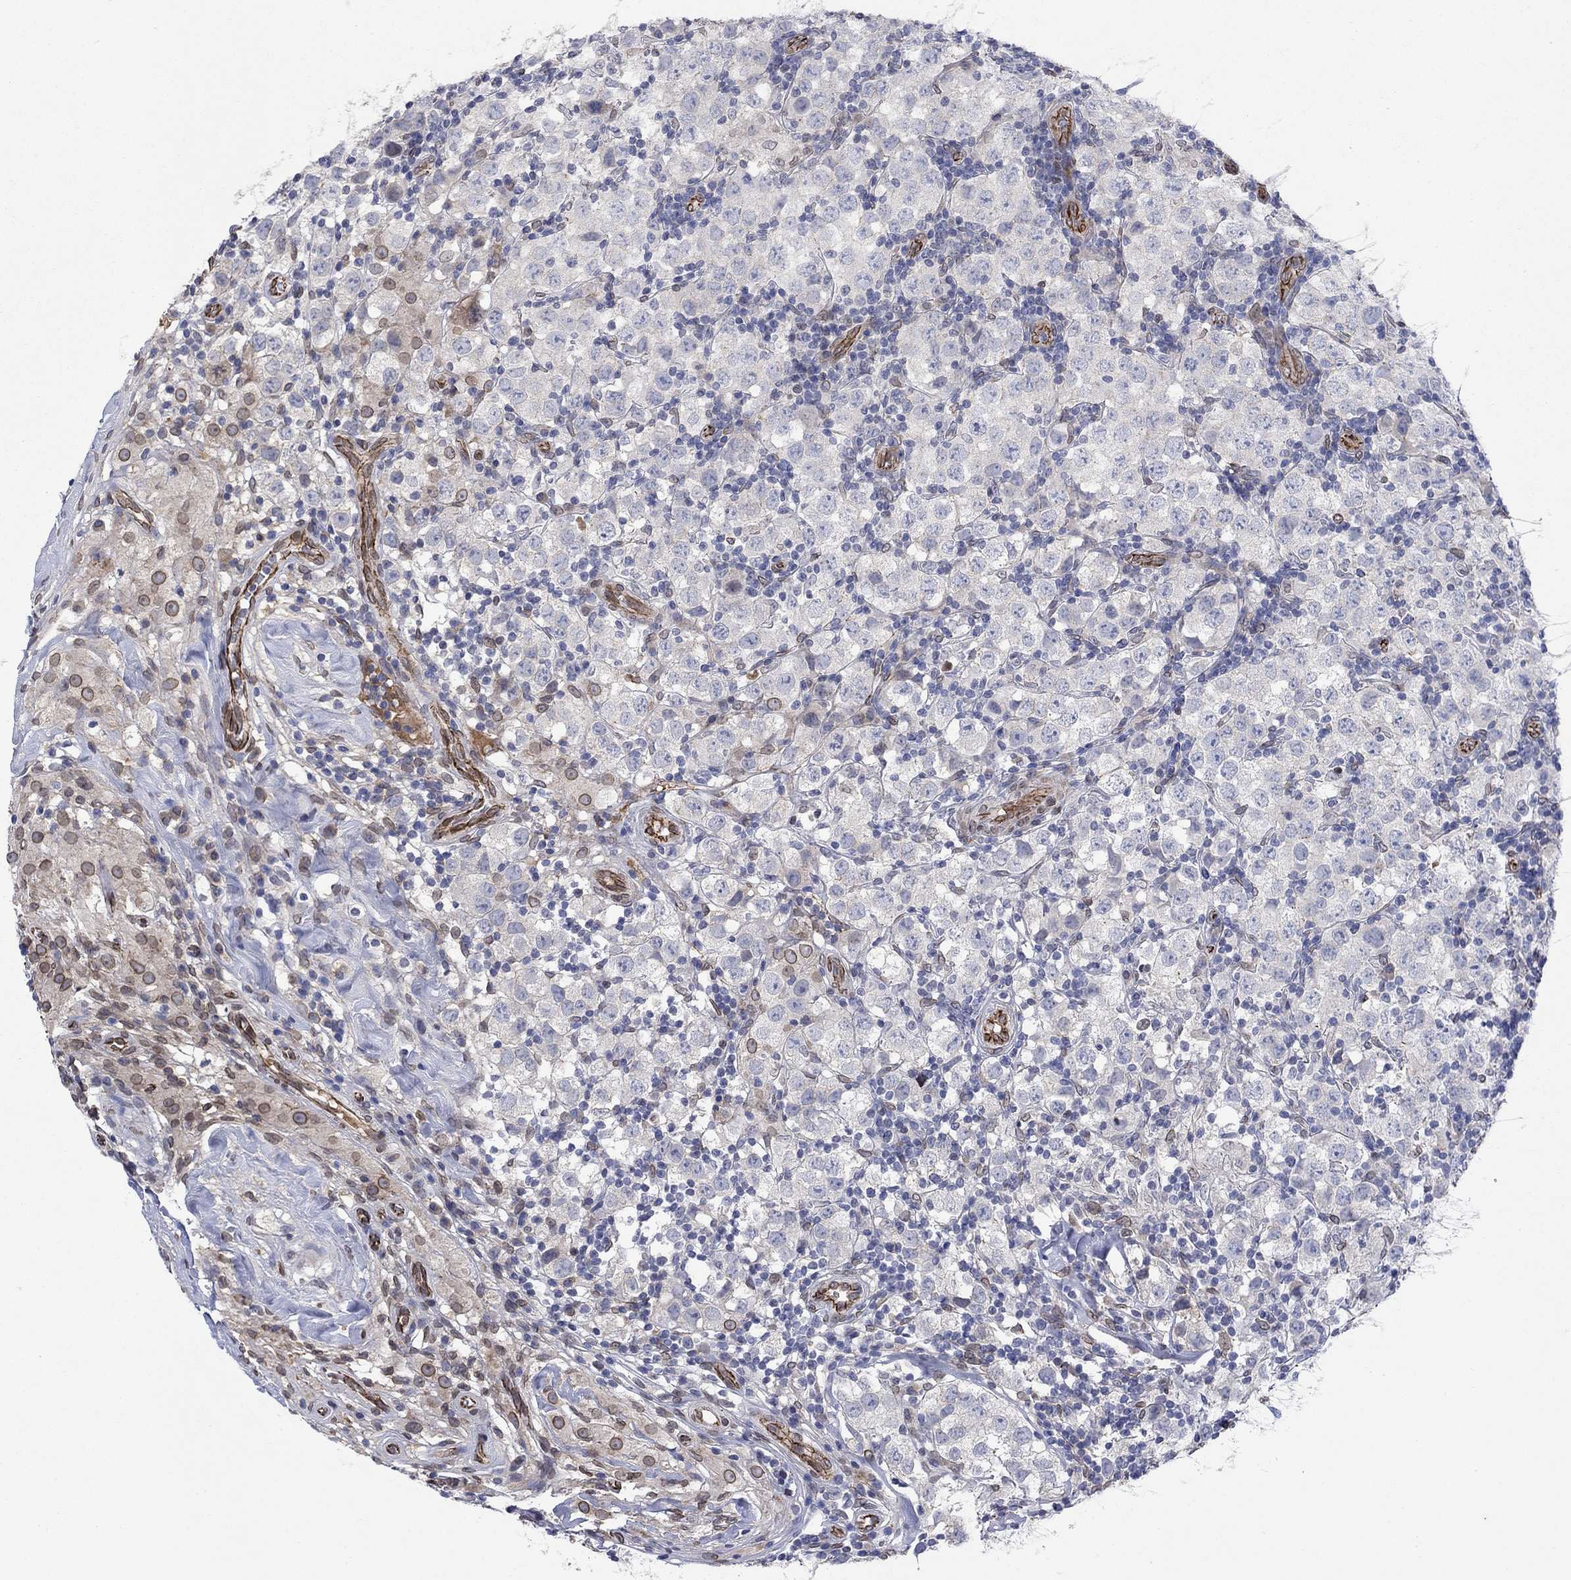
{"staining": {"intensity": "strong", "quantity": "<25%", "location": "cytoplasmic/membranous"}, "tissue": "testis cancer", "cell_type": "Tumor cells", "image_type": "cancer", "snomed": [{"axis": "morphology", "description": "Seminoma, NOS"}, {"axis": "topography", "description": "Testis"}], "caption": "Tumor cells show medium levels of strong cytoplasmic/membranous staining in about <25% of cells in human testis seminoma. The protein of interest is stained brown, and the nuclei are stained in blue (DAB (3,3'-diaminobenzidine) IHC with brightfield microscopy, high magnification).", "gene": "EMC9", "patient": {"sex": "male", "age": 34}}